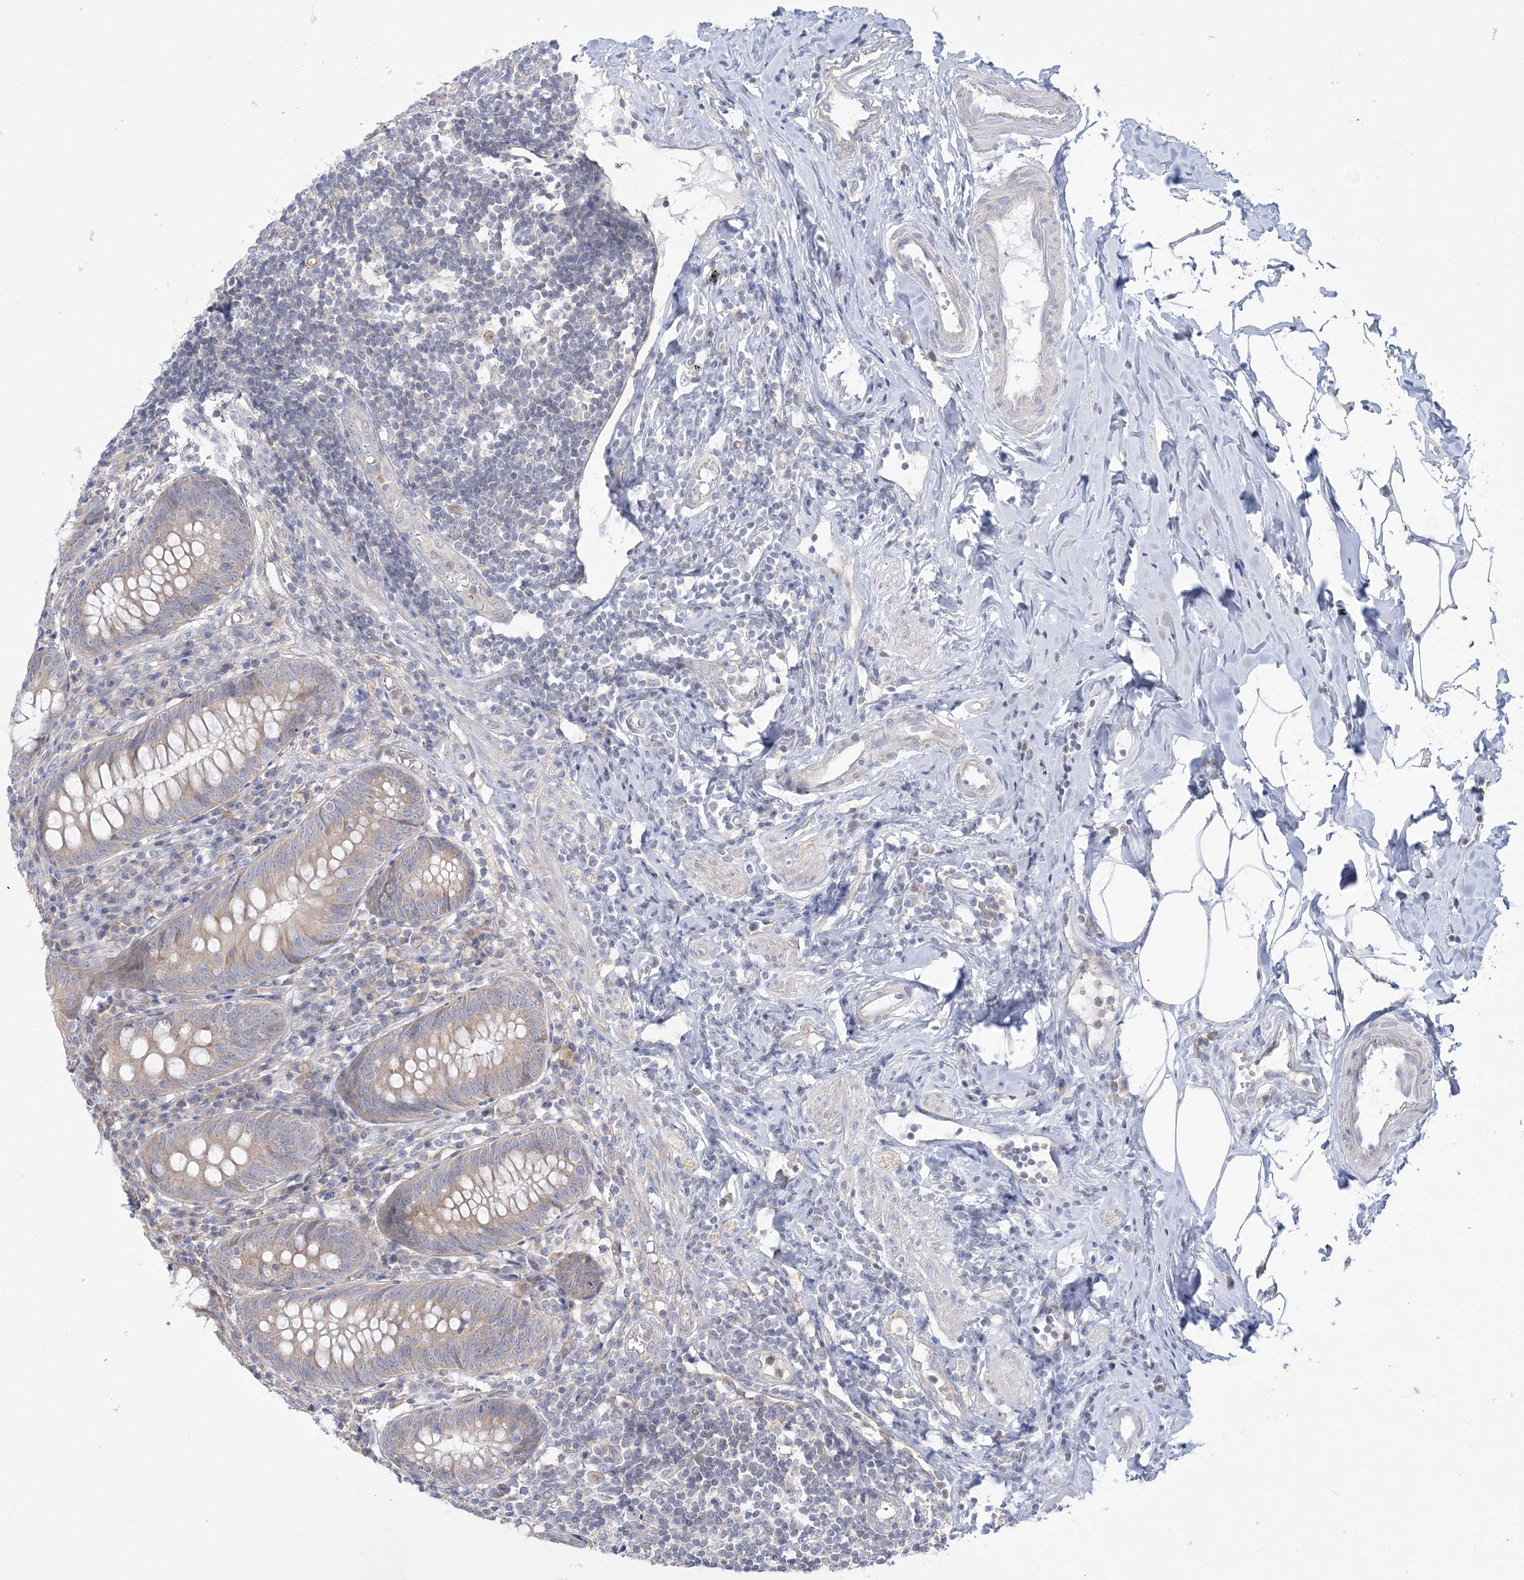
{"staining": {"intensity": "moderate", "quantity": "25%-75%", "location": "cytoplasmic/membranous"}, "tissue": "appendix", "cell_type": "Glandular cells", "image_type": "normal", "snomed": [{"axis": "morphology", "description": "Normal tissue, NOS"}, {"axis": "topography", "description": "Appendix"}], "caption": "Immunohistochemistry histopathology image of unremarkable appendix: human appendix stained using immunohistochemistry (IHC) demonstrates medium levels of moderate protein expression localized specifically in the cytoplasmic/membranous of glandular cells, appearing as a cytoplasmic/membranous brown color.", "gene": "FARSB", "patient": {"sex": "female", "age": 54}}